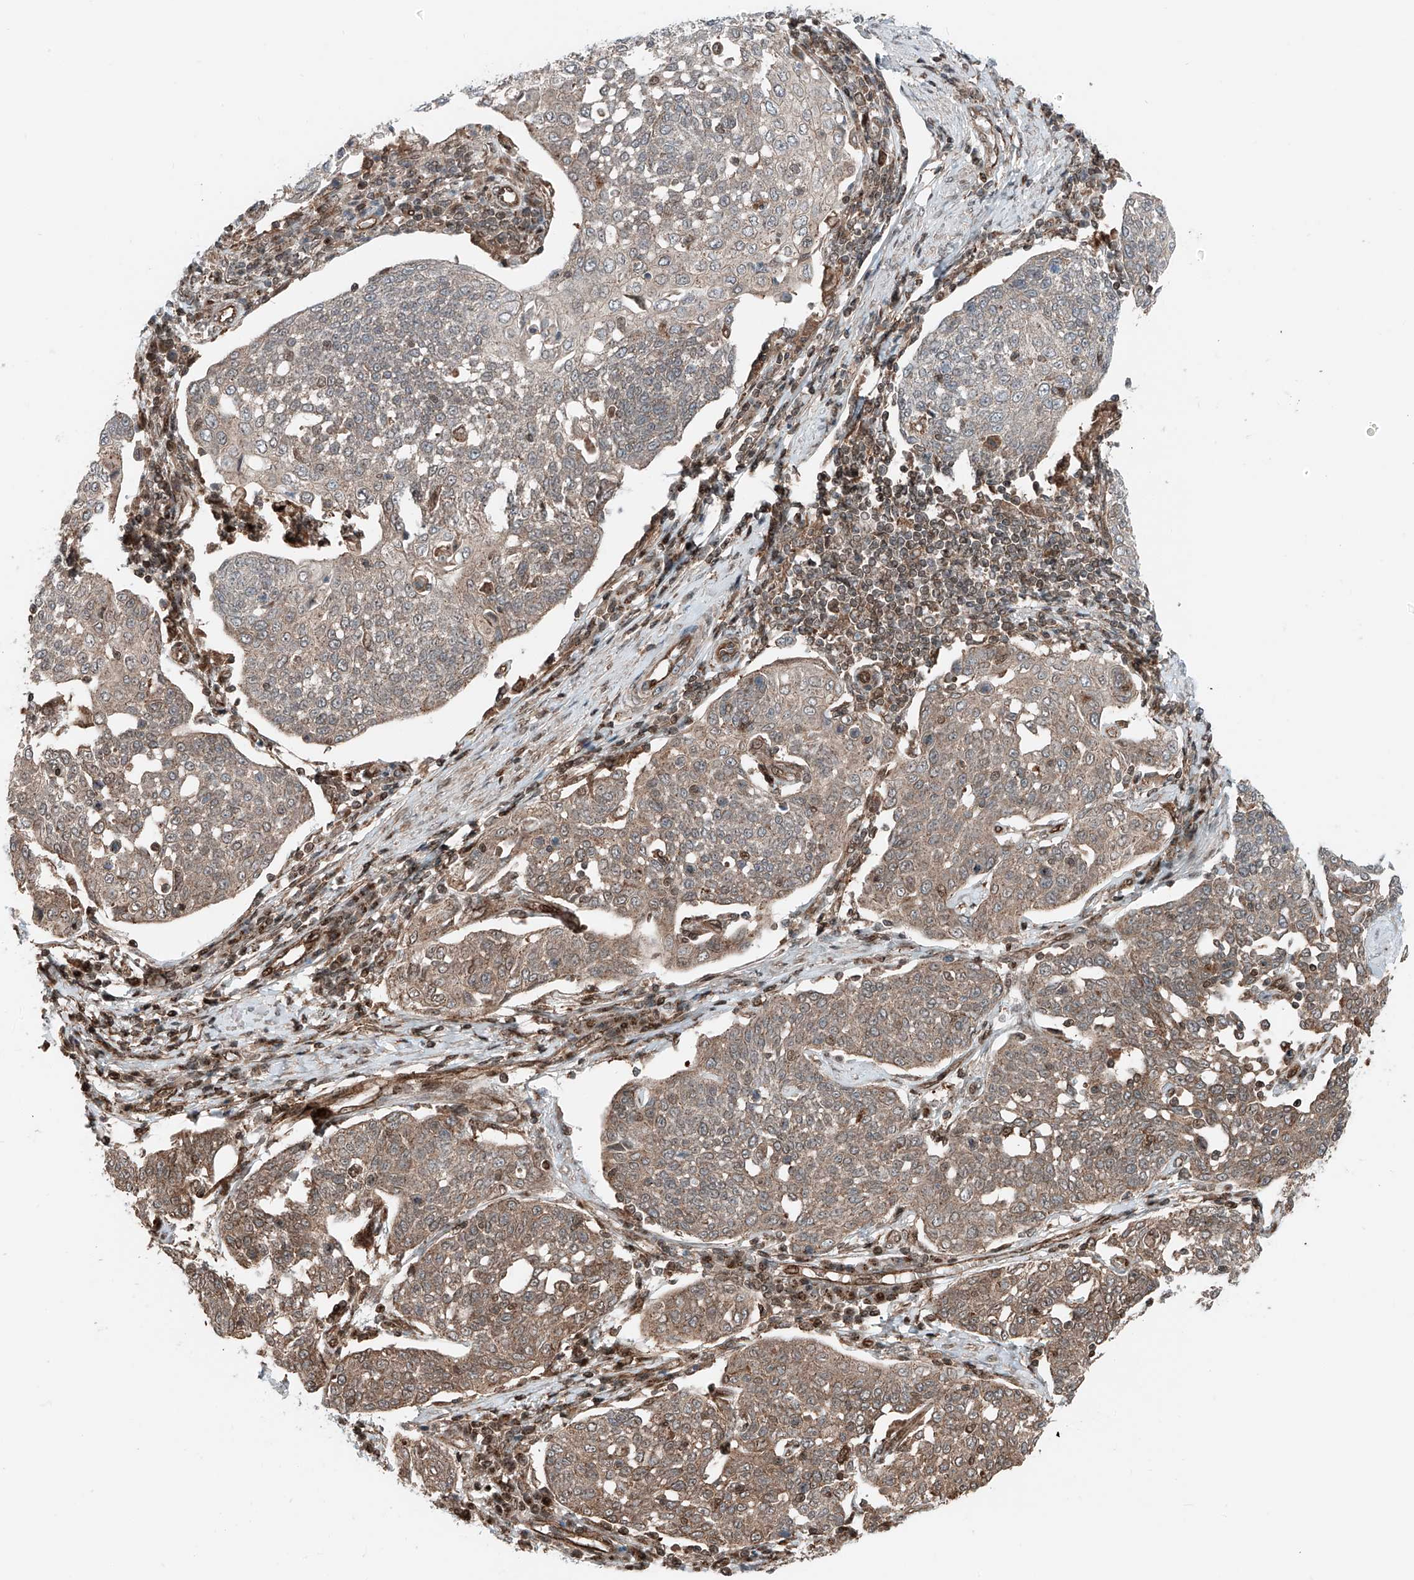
{"staining": {"intensity": "weak", "quantity": "25%-75%", "location": "cytoplasmic/membranous"}, "tissue": "cervical cancer", "cell_type": "Tumor cells", "image_type": "cancer", "snomed": [{"axis": "morphology", "description": "Squamous cell carcinoma, NOS"}, {"axis": "topography", "description": "Cervix"}], "caption": "Immunohistochemistry (IHC) of cervical cancer (squamous cell carcinoma) exhibits low levels of weak cytoplasmic/membranous staining in approximately 25%-75% of tumor cells. Nuclei are stained in blue.", "gene": "USP48", "patient": {"sex": "female", "age": 34}}